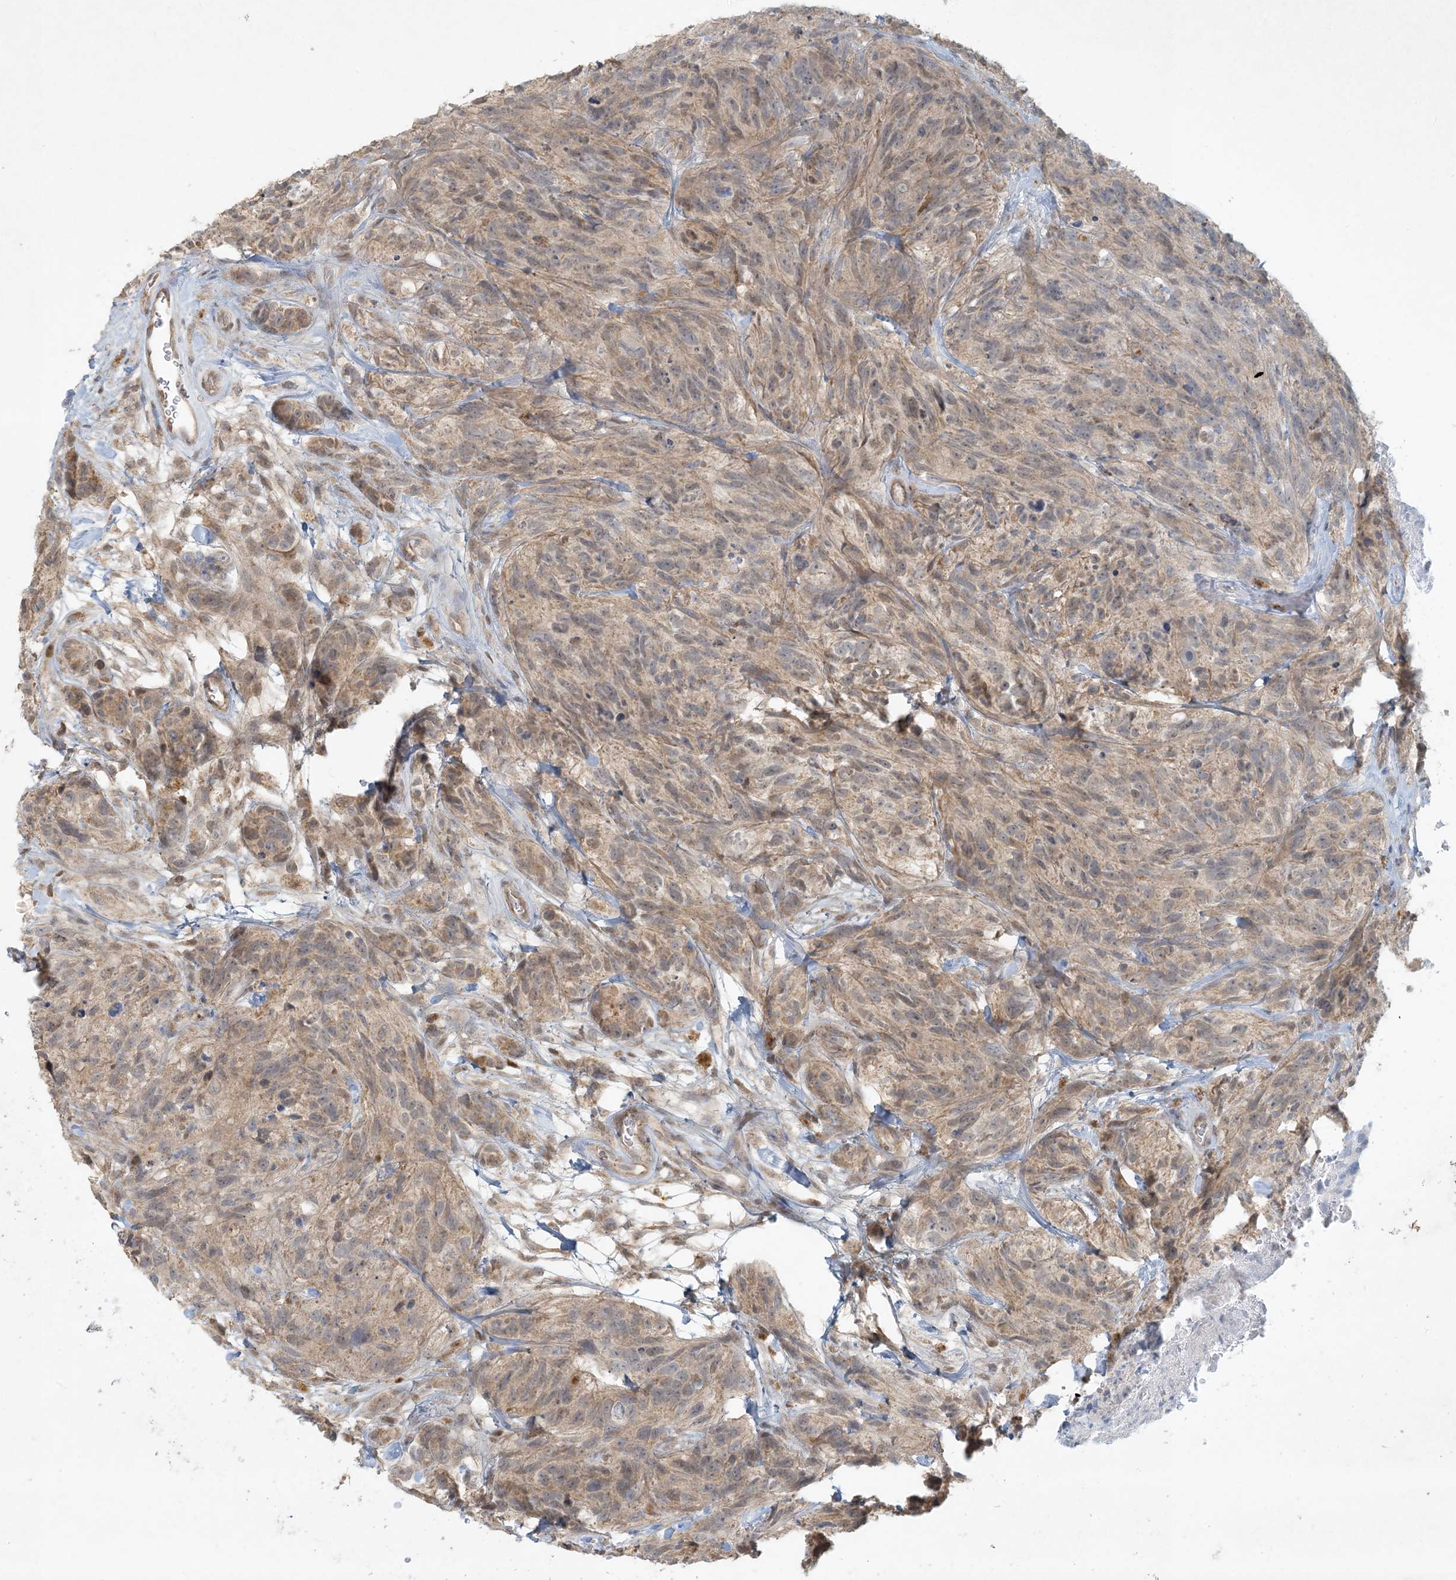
{"staining": {"intensity": "weak", "quantity": ">75%", "location": "cytoplasmic/membranous"}, "tissue": "glioma", "cell_type": "Tumor cells", "image_type": "cancer", "snomed": [{"axis": "morphology", "description": "Glioma, malignant, High grade"}, {"axis": "topography", "description": "Brain"}], "caption": "Malignant glioma (high-grade) was stained to show a protein in brown. There is low levels of weak cytoplasmic/membranous positivity in about >75% of tumor cells. The staining is performed using DAB (3,3'-diaminobenzidine) brown chromogen to label protein expression. The nuclei are counter-stained blue using hematoxylin.", "gene": "BCORL1", "patient": {"sex": "male", "age": 69}}